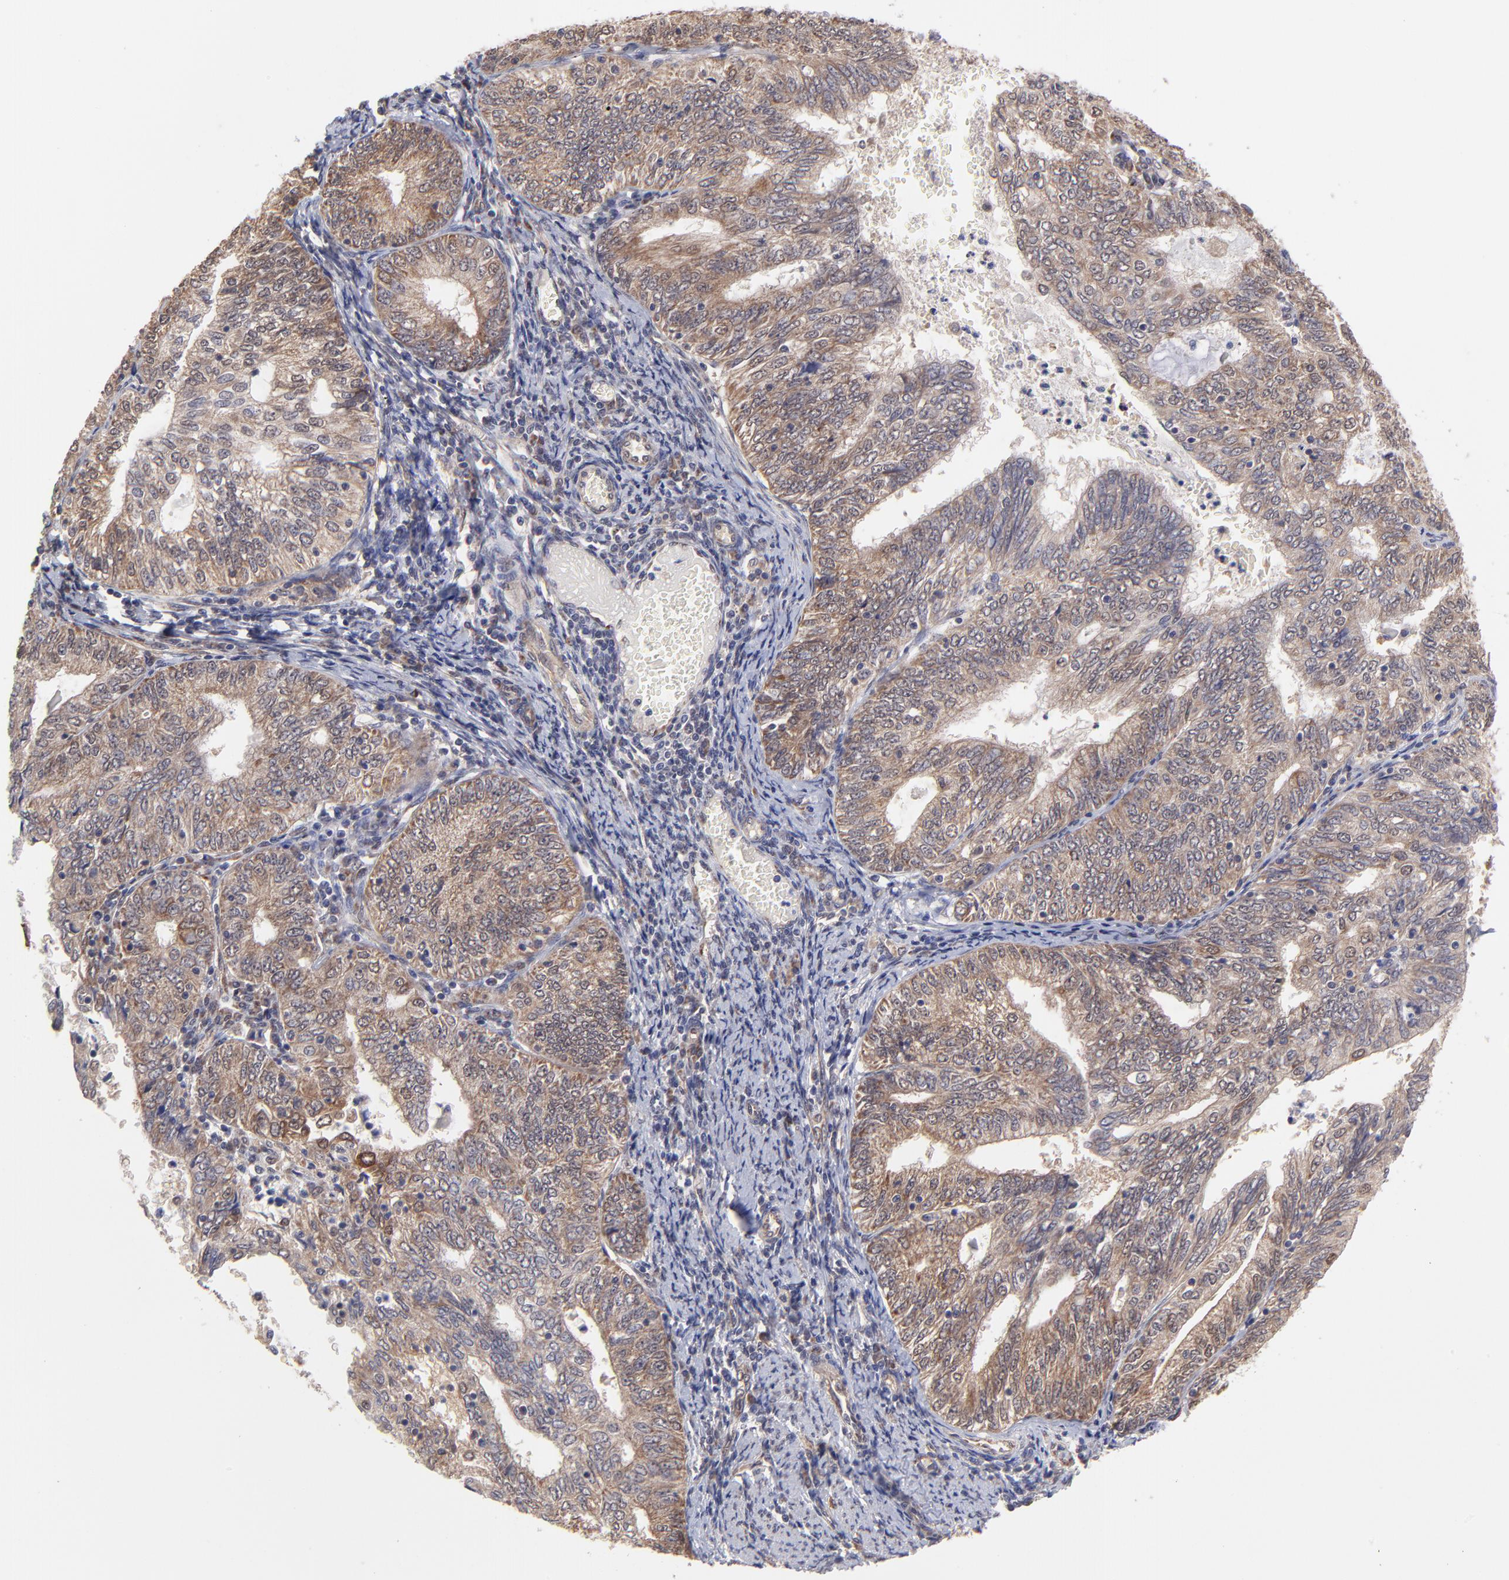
{"staining": {"intensity": "moderate", "quantity": ">75%", "location": "cytoplasmic/membranous"}, "tissue": "endometrial cancer", "cell_type": "Tumor cells", "image_type": "cancer", "snomed": [{"axis": "morphology", "description": "Adenocarcinoma, NOS"}, {"axis": "topography", "description": "Endometrium"}], "caption": "DAB (3,3'-diaminobenzidine) immunohistochemical staining of human endometrial cancer (adenocarcinoma) displays moderate cytoplasmic/membranous protein expression in about >75% of tumor cells.", "gene": "UBE2H", "patient": {"sex": "female", "age": 69}}